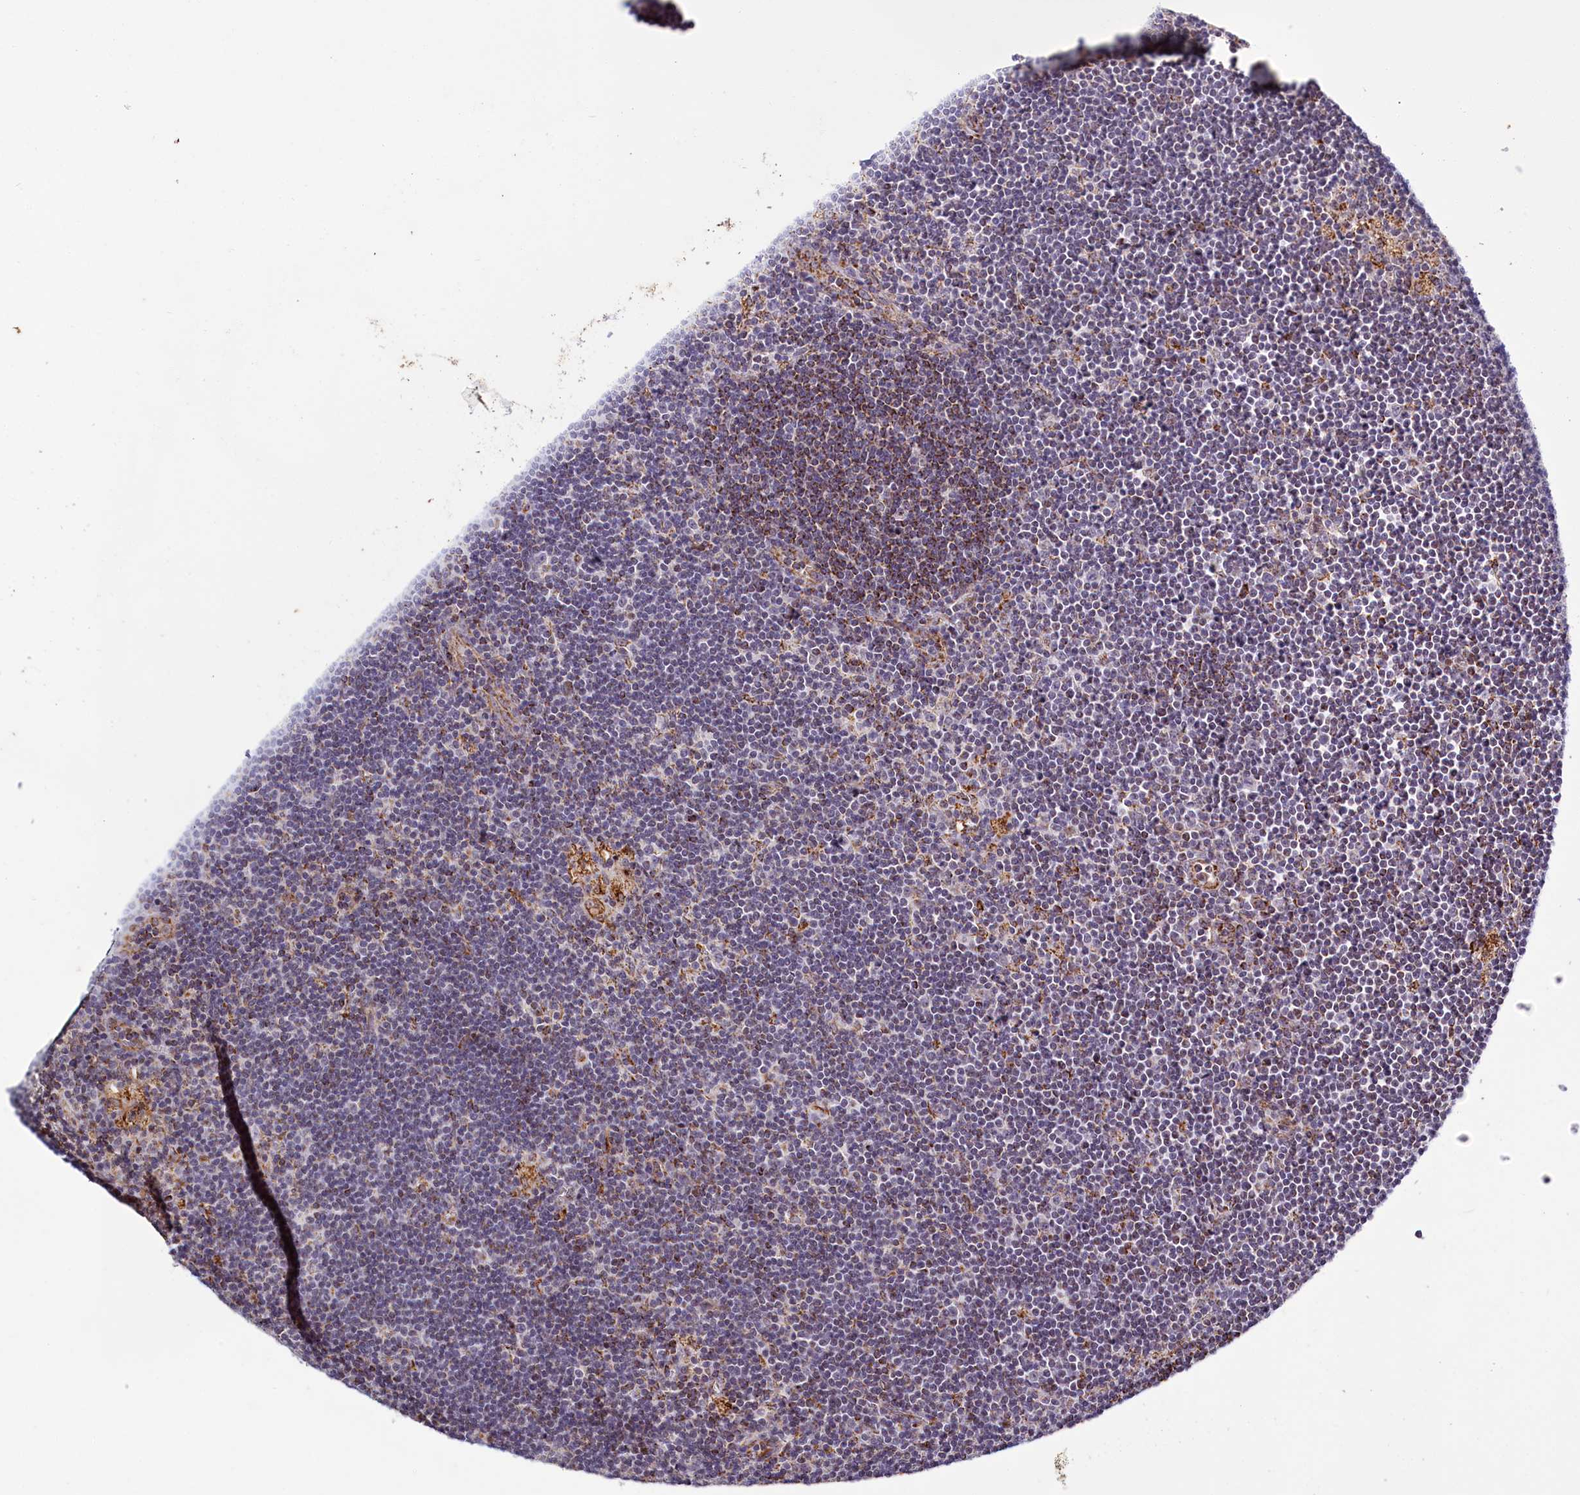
{"staining": {"intensity": "negative", "quantity": "none", "location": "none"}, "tissue": "lymph node", "cell_type": "Germinal center cells", "image_type": "normal", "snomed": [{"axis": "morphology", "description": "Normal tissue, NOS"}, {"axis": "topography", "description": "Lymph node"}], "caption": "IHC histopathology image of benign human lymph node stained for a protein (brown), which demonstrates no staining in germinal center cells.", "gene": "DYNC2H1", "patient": {"sex": "male", "age": 24}}